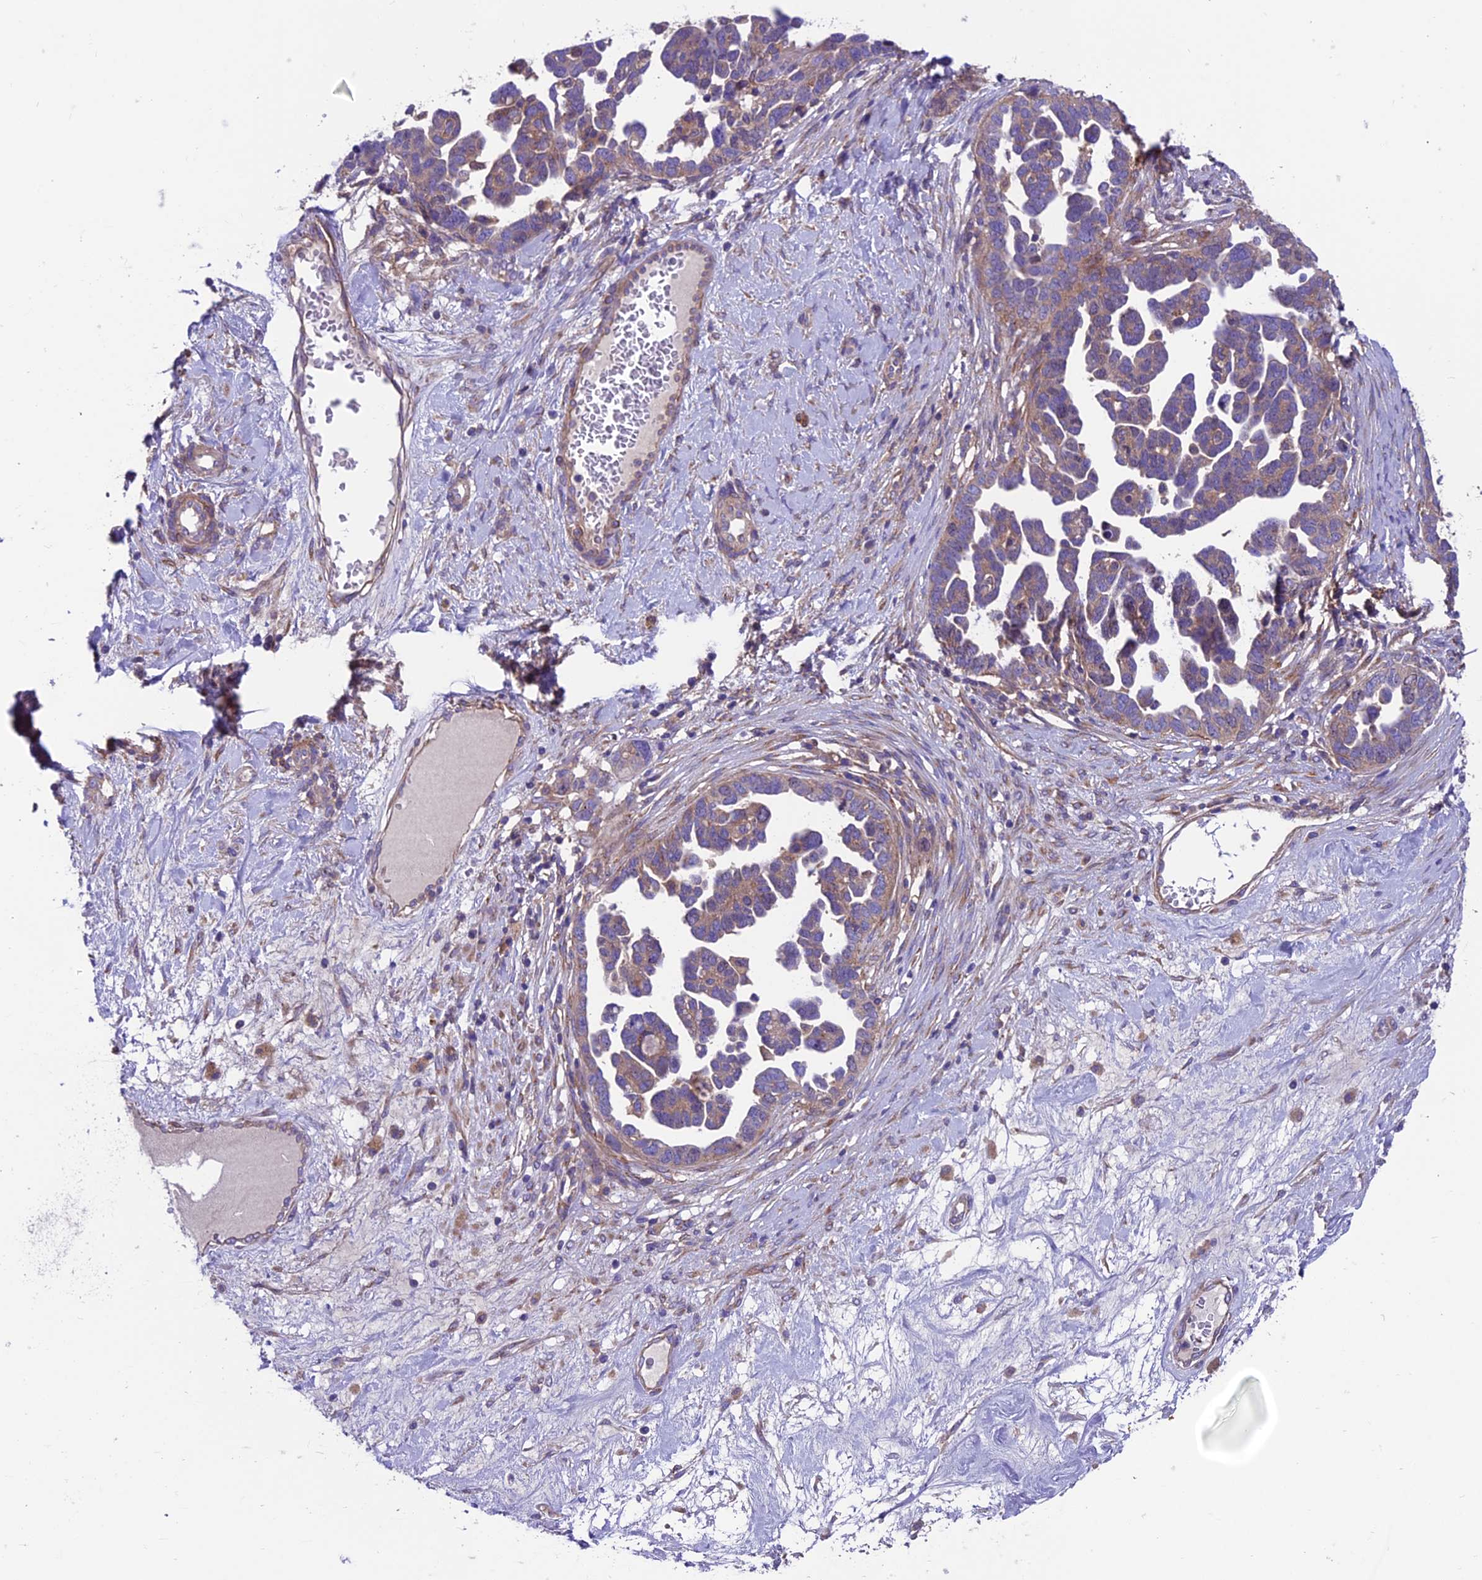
{"staining": {"intensity": "moderate", "quantity": ">75%", "location": "cytoplasmic/membranous"}, "tissue": "ovarian cancer", "cell_type": "Tumor cells", "image_type": "cancer", "snomed": [{"axis": "morphology", "description": "Cystadenocarcinoma, serous, NOS"}, {"axis": "topography", "description": "Ovary"}], "caption": "Tumor cells show medium levels of moderate cytoplasmic/membranous staining in approximately >75% of cells in human serous cystadenocarcinoma (ovarian).", "gene": "VPS16", "patient": {"sex": "female", "age": 54}}